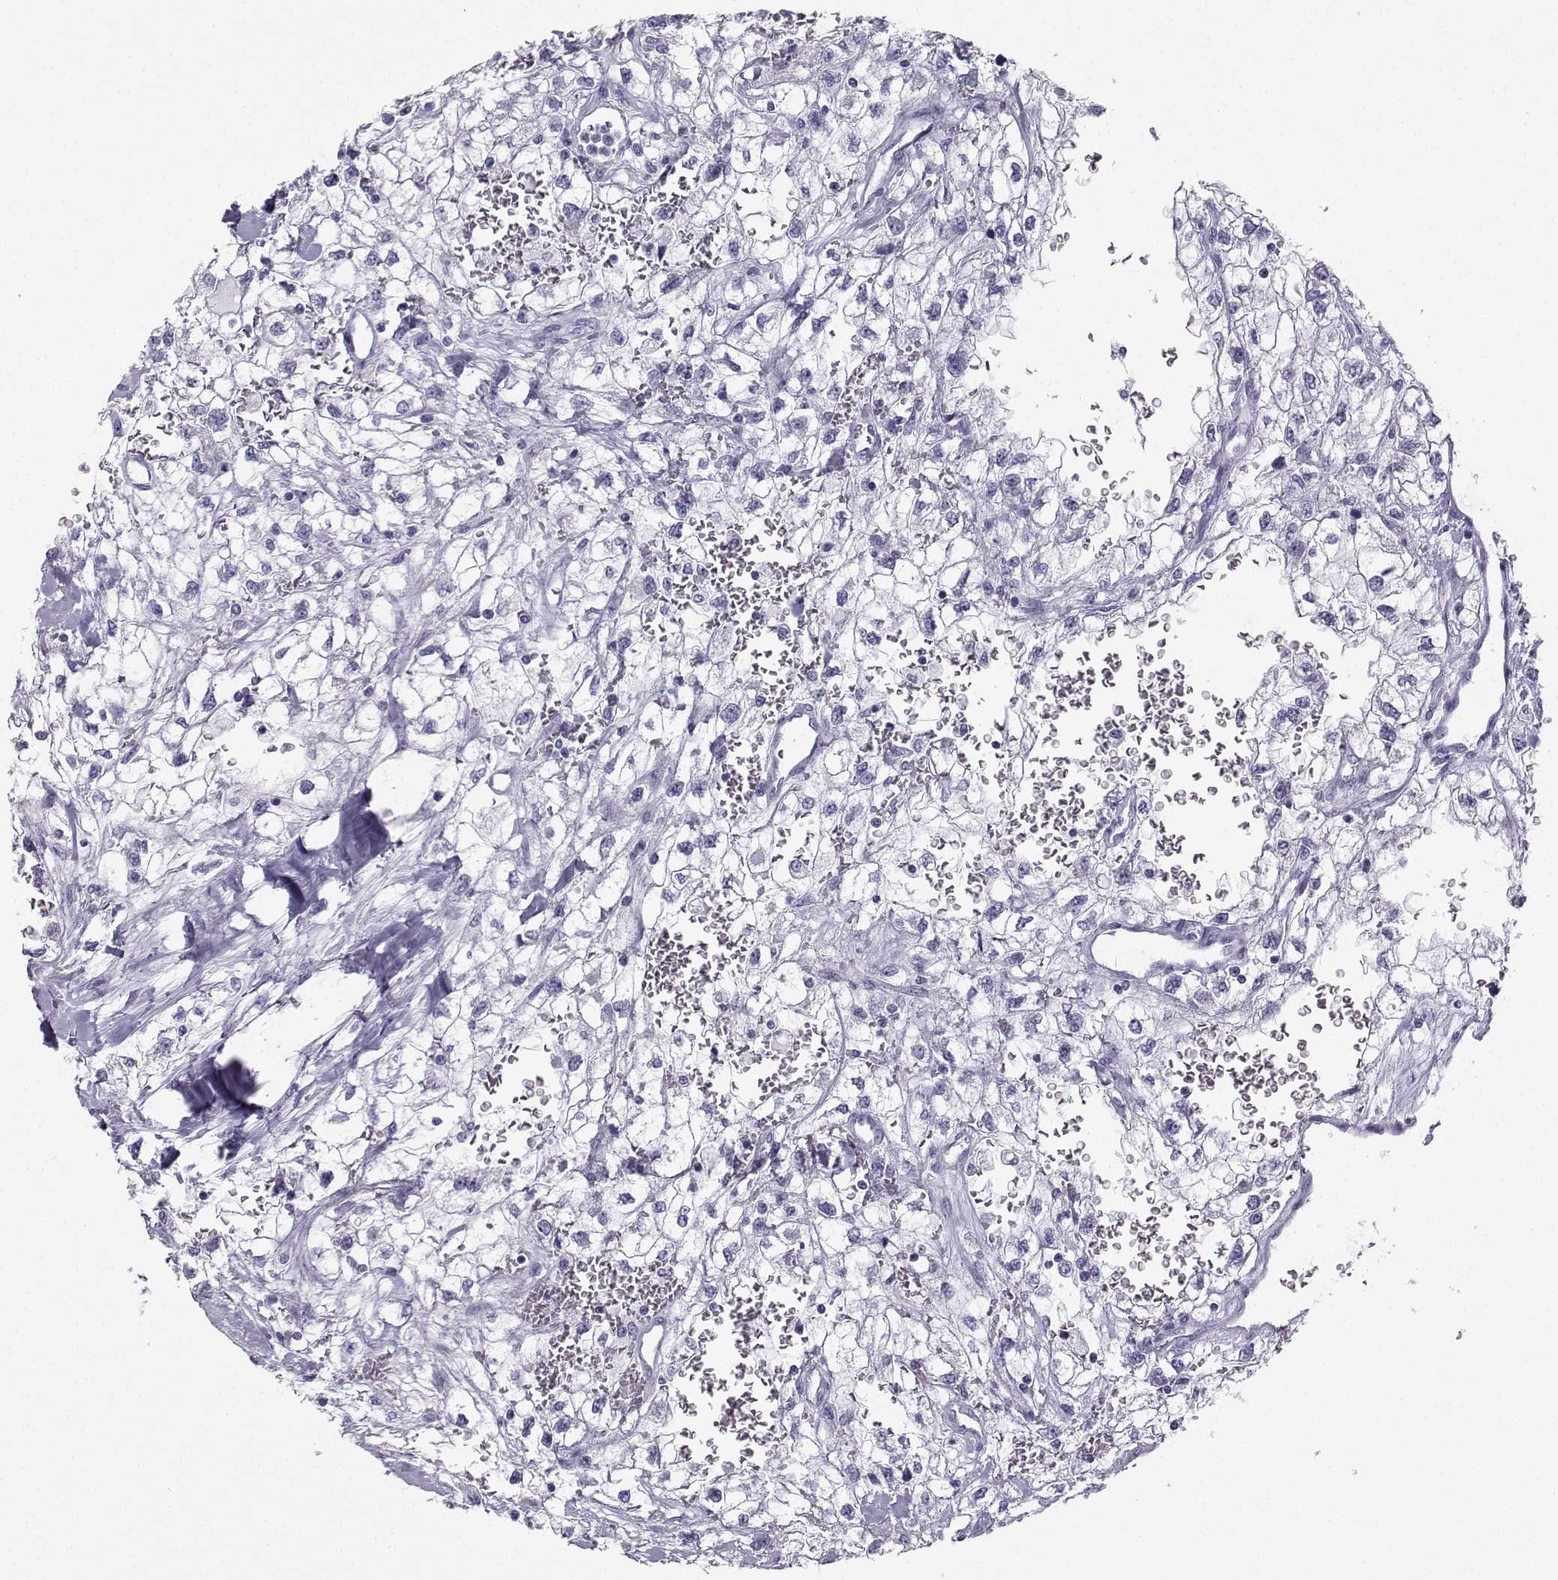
{"staining": {"intensity": "negative", "quantity": "none", "location": "none"}, "tissue": "renal cancer", "cell_type": "Tumor cells", "image_type": "cancer", "snomed": [{"axis": "morphology", "description": "Adenocarcinoma, NOS"}, {"axis": "topography", "description": "Kidney"}], "caption": "IHC micrograph of human renal cancer stained for a protein (brown), which shows no positivity in tumor cells.", "gene": "NEFL", "patient": {"sex": "male", "age": 59}}